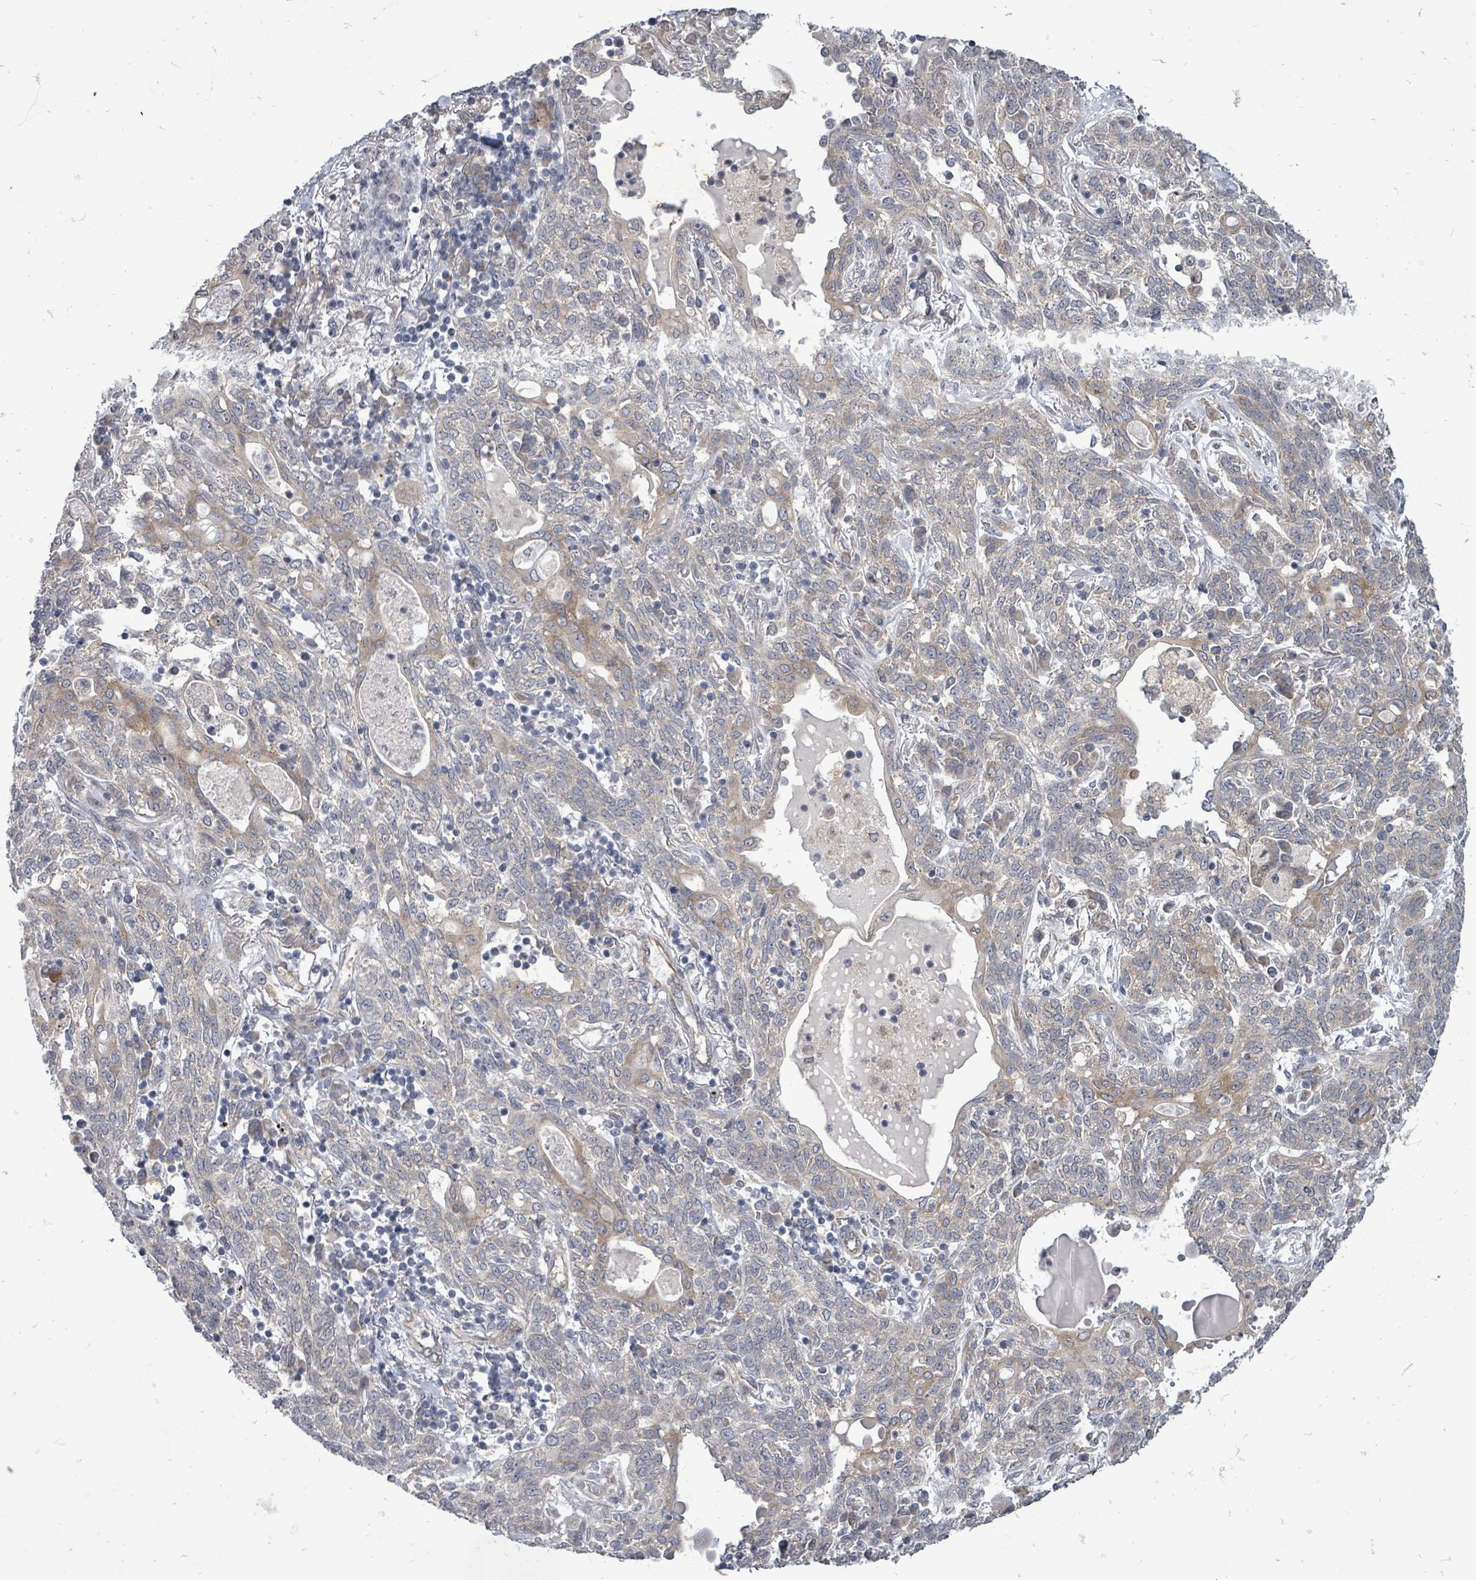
{"staining": {"intensity": "weak", "quantity": "<25%", "location": "cytoplasmic/membranous"}, "tissue": "lung cancer", "cell_type": "Tumor cells", "image_type": "cancer", "snomed": [{"axis": "morphology", "description": "Squamous cell carcinoma, NOS"}, {"axis": "topography", "description": "Lung"}], "caption": "Photomicrograph shows no protein staining in tumor cells of squamous cell carcinoma (lung) tissue.", "gene": "RALGAPB", "patient": {"sex": "female", "age": 70}}